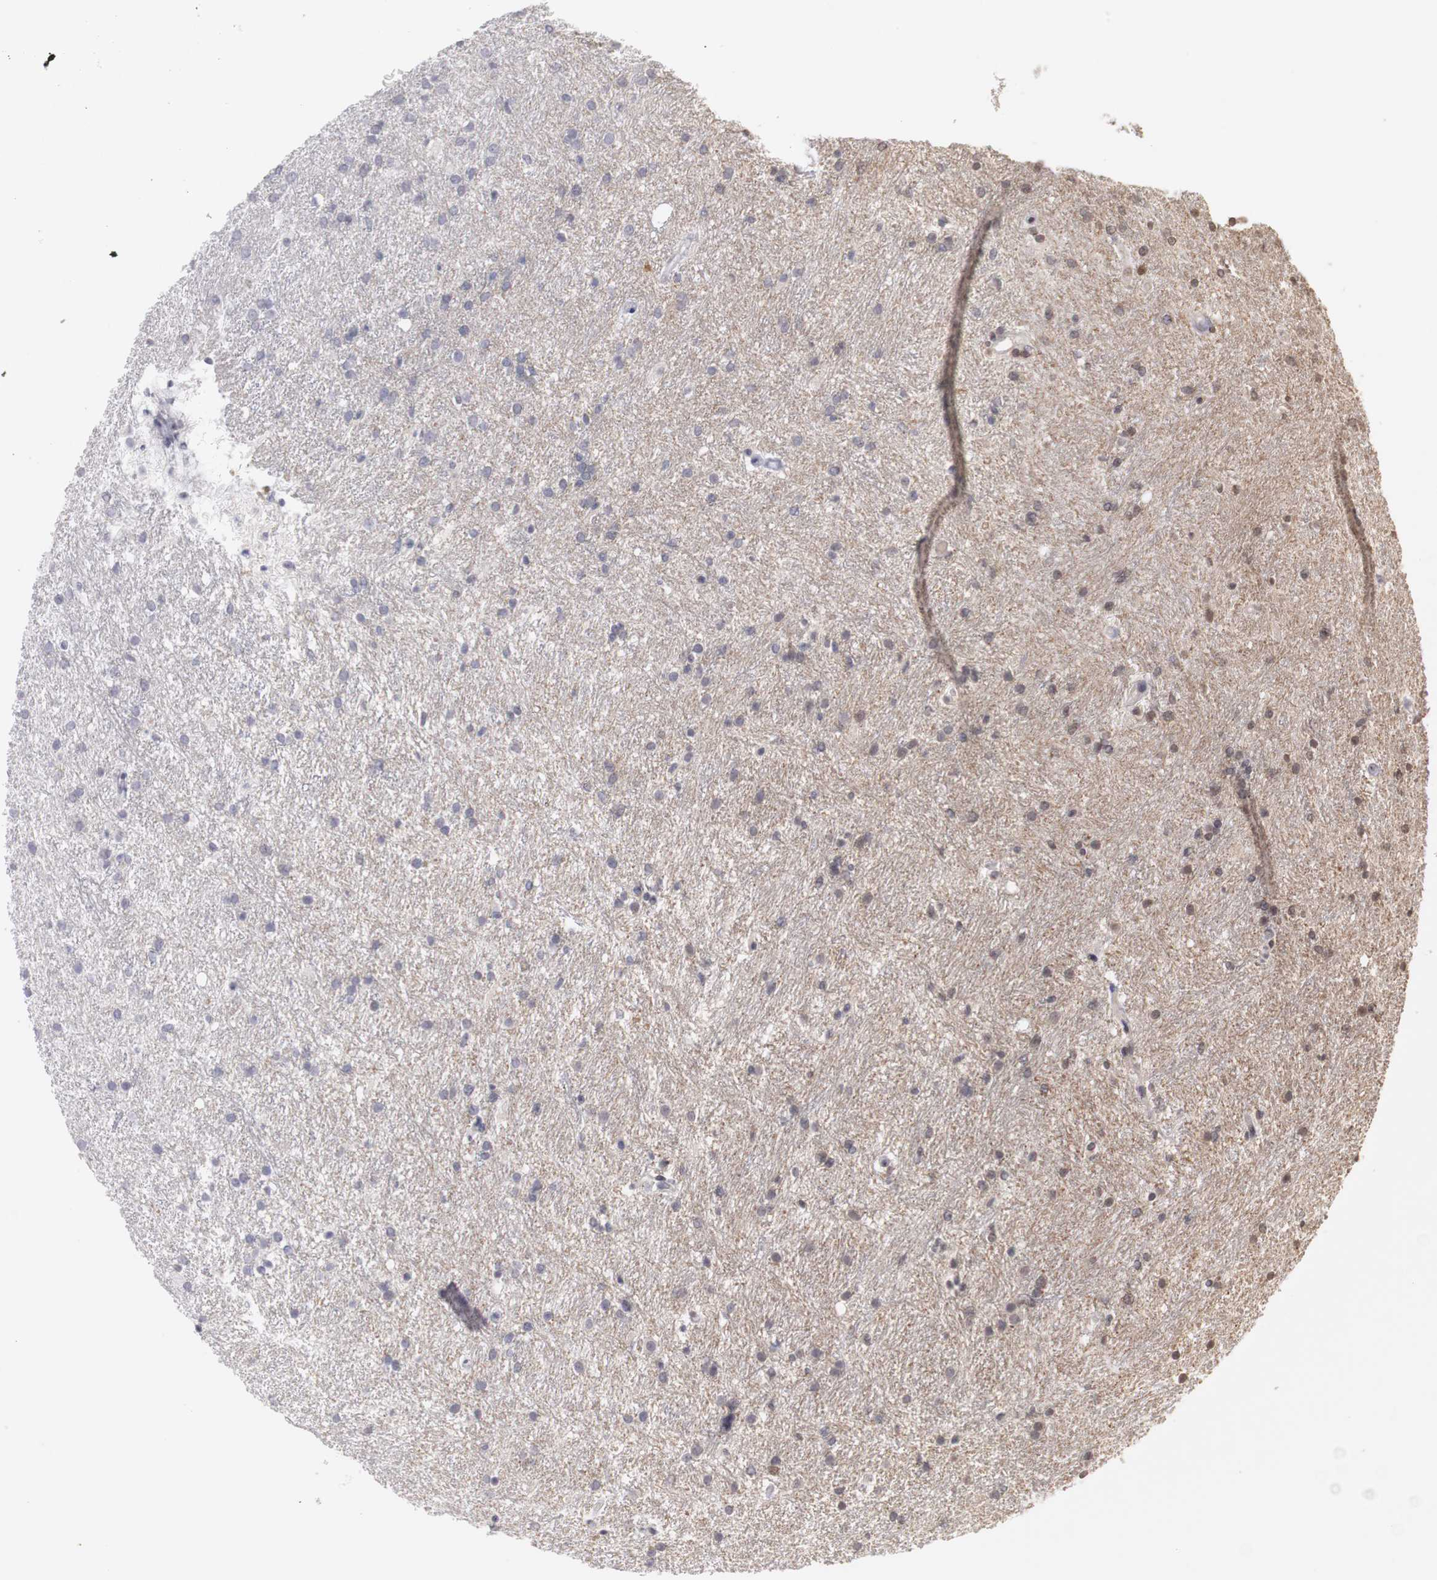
{"staining": {"intensity": "weak", "quantity": "<25%", "location": "nuclear"}, "tissue": "glioma", "cell_type": "Tumor cells", "image_type": "cancer", "snomed": [{"axis": "morphology", "description": "Glioma, malignant, High grade"}, {"axis": "topography", "description": "Brain"}], "caption": "A high-resolution image shows immunohistochemistry (IHC) staining of malignant glioma (high-grade), which shows no significant positivity in tumor cells.", "gene": "PLEKHA1", "patient": {"sex": "female", "age": 50}}